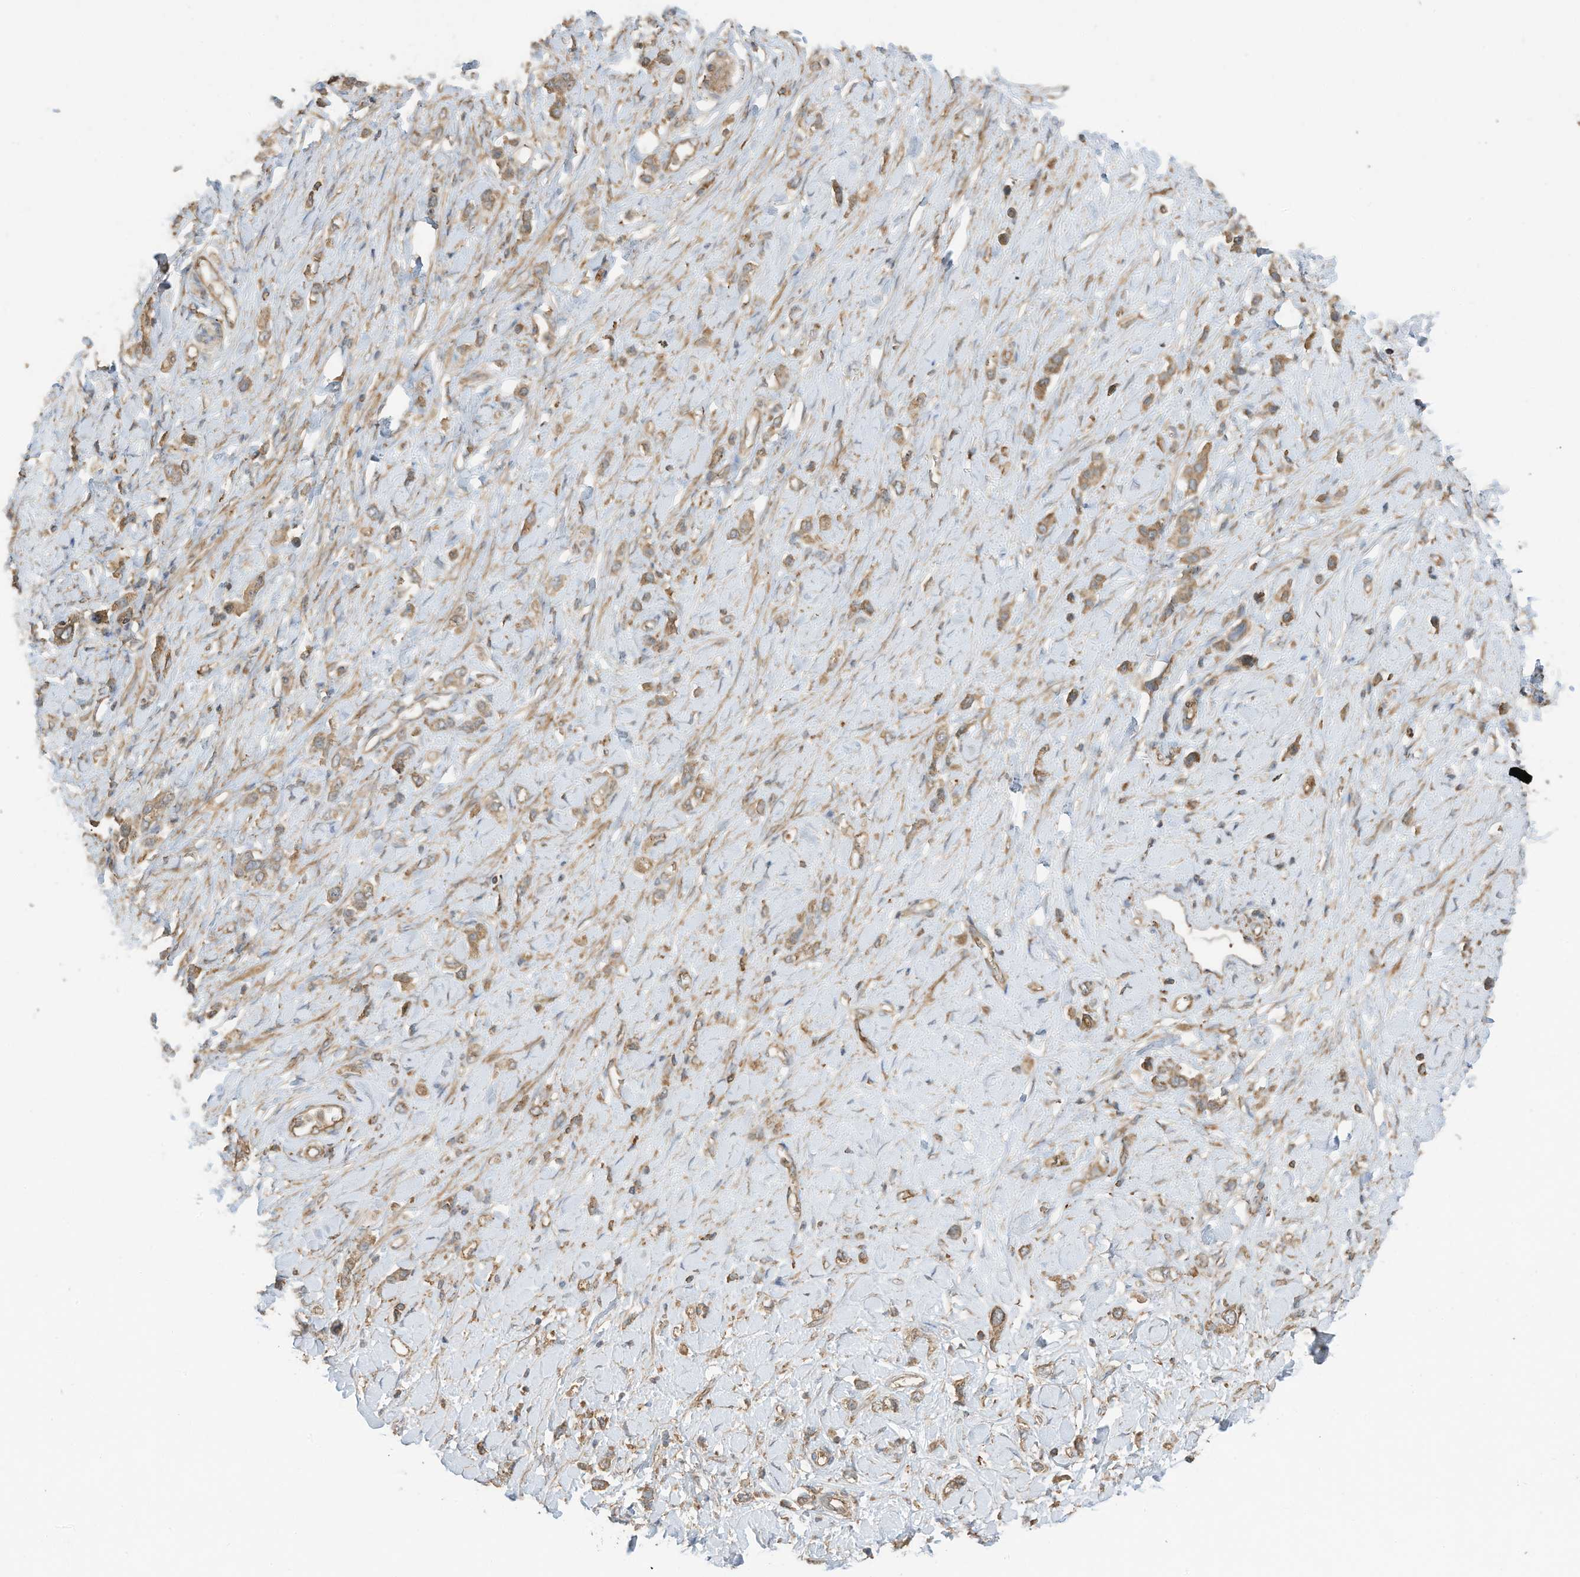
{"staining": {"intensity": "moderate", "quantity": ">75%", "location": "cytoplasmic/membranous"}, "tissue": "stomach cancer", "cell_type": "Tumor cells", "image_type": "cancer", "snomed": [{"axis": "morphology", "description": "Normal tissue, NOS"}, {"axis": "morphology", "description": "Adenocarcinoma, NOS"}, {"axis": "topography", "description": "Stomach, upper"}, {"axis": "topography", "description": "Stomach"}], "caption": "Moderate cytoplasmic/membranous expression for a protein is present in approximately >75% of tumor cells of stomach cancer using IHC.", "gene": "CGAS", "patient": {"sex": "female", "age": 65}}